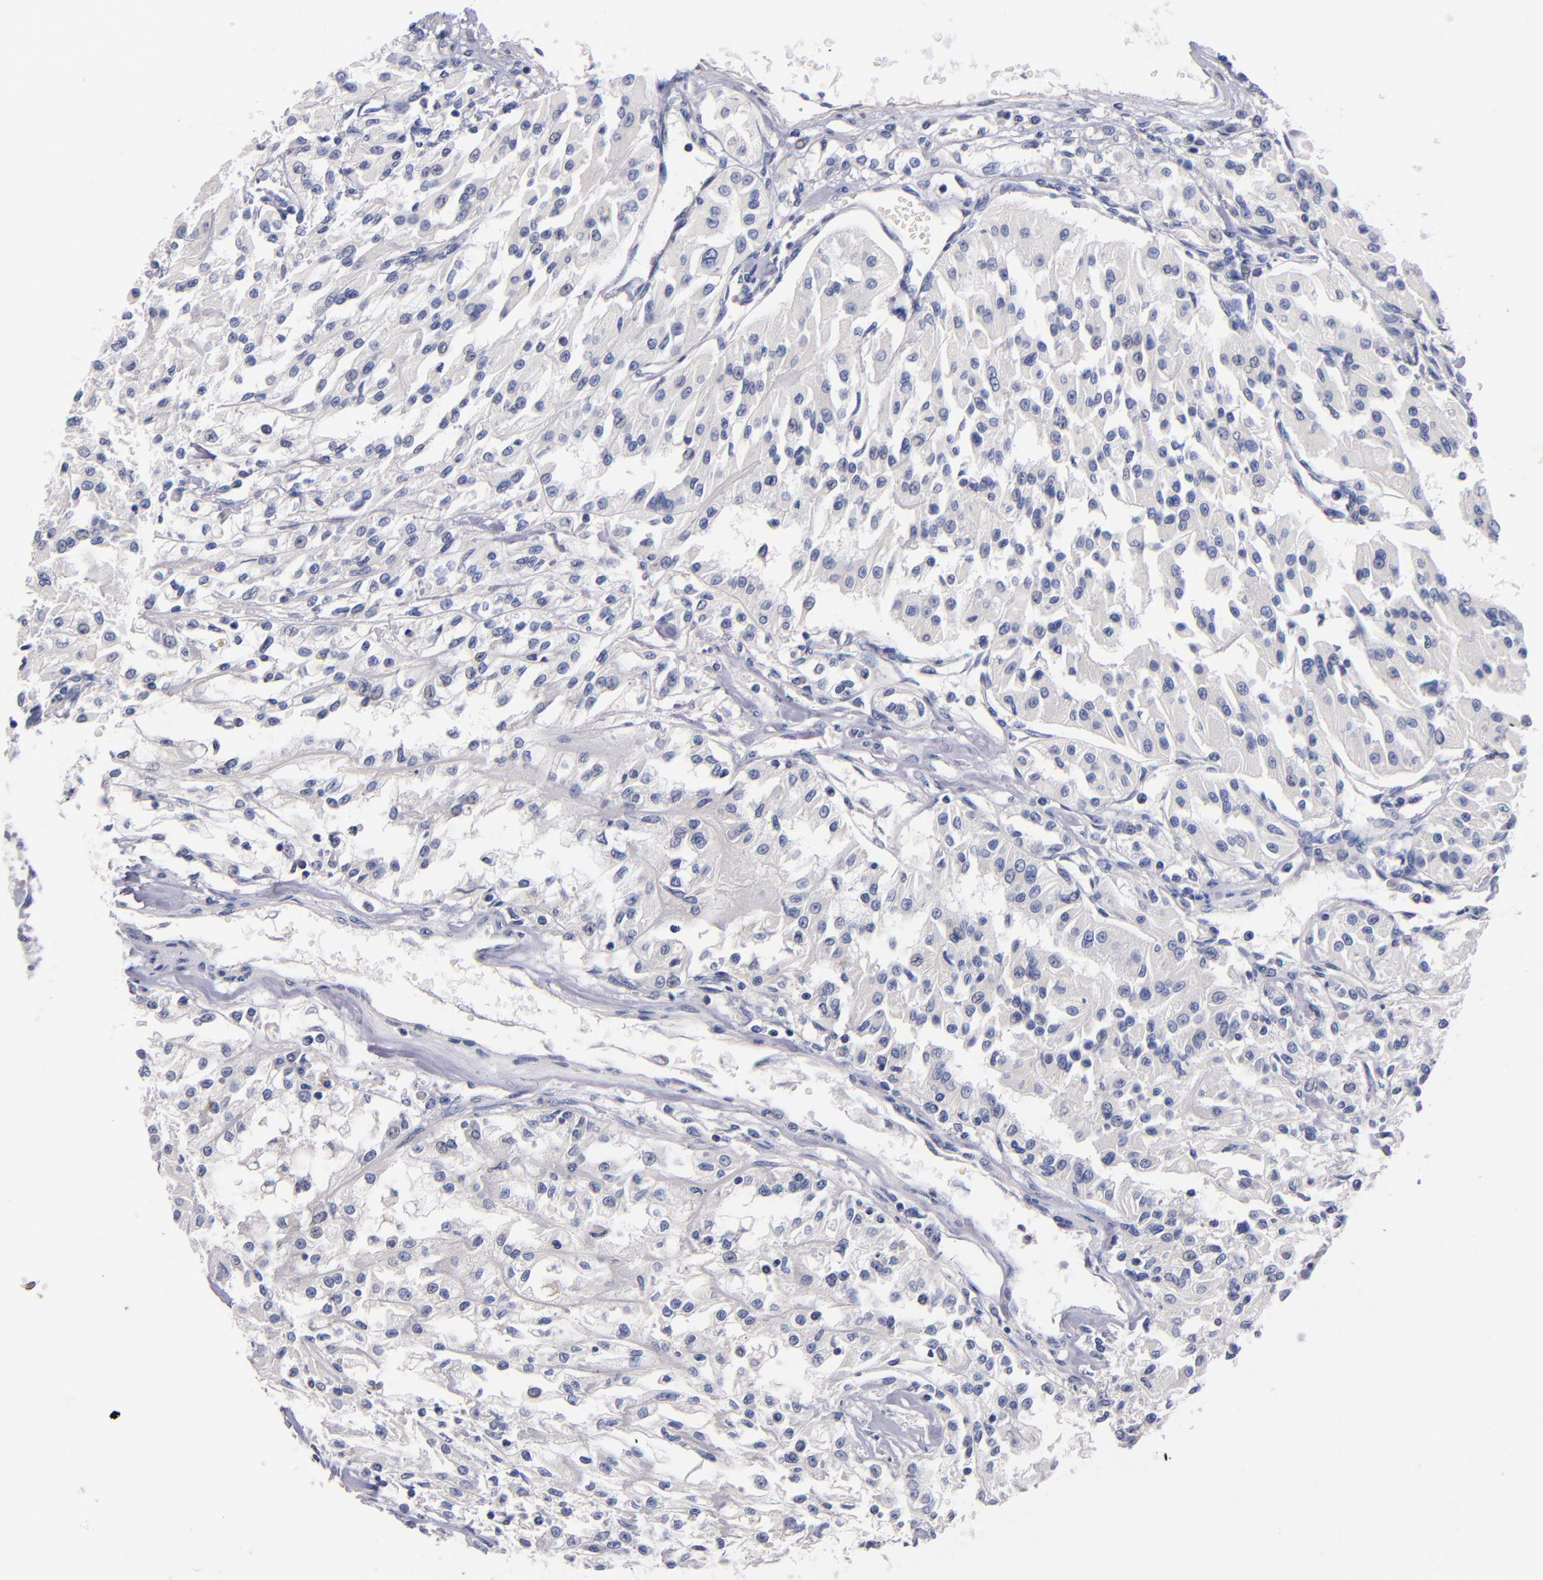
{"staining": {"intensity": "negative", "quantity": "none", "location": "none"}, "tissue": "renal cancer", "cell_type": "Tumor cells", "image_type": "cancer", "snomed": [{"axis": "morphology", "description": "Adenocarcinoma, NOS"}, {"axis": "topography", "description": "Kidney"}], "caption": "Immunohistochemistry (IHC) of renal cancer shows no expression in tumor cells.", "gene": "CNTNAP2", "patient": {"sex": "male", "age": 78}}